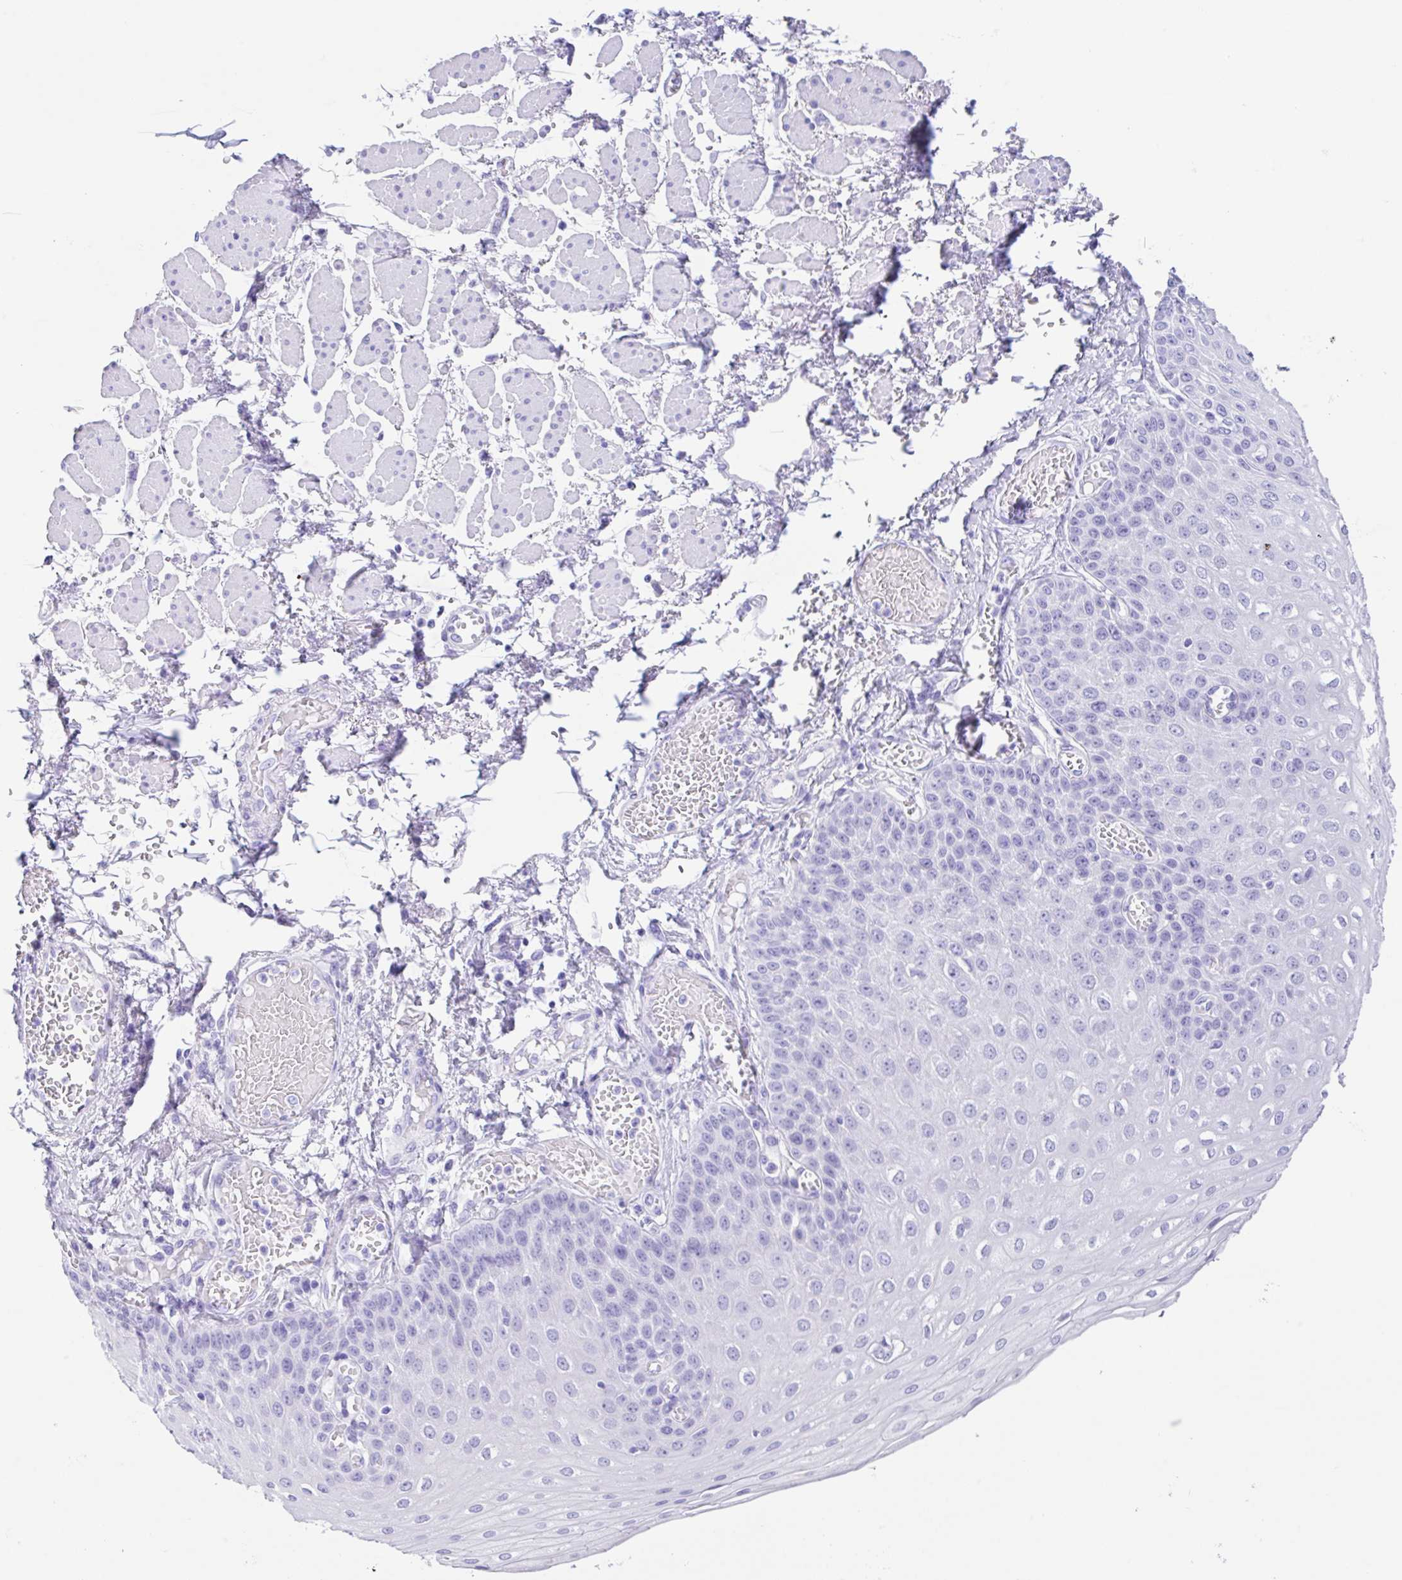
{"staining": {"intensity": "negative", "quantity": "none", "location": "none"}, "tissue": "esophagus", "cell_type": "Squamous epithelial cells", "image_type": "normal", "snomed": [{"axis": "morphology", "description": "Normal tissue, NOS"}, {"axis": "morphology", "description": "Adenocarcinoma, NOS"}, {"axis": "topography", "description": "Esophagus"}], "caption": "This image is of normal esophagus stained with immunohistochemistry to label a protein in brown with the nuclei are counter-stained blue. There is no expression in squamous epithelial cells.", "gene": "CPA1", "patient": {"sex": "male", "age": 81}}